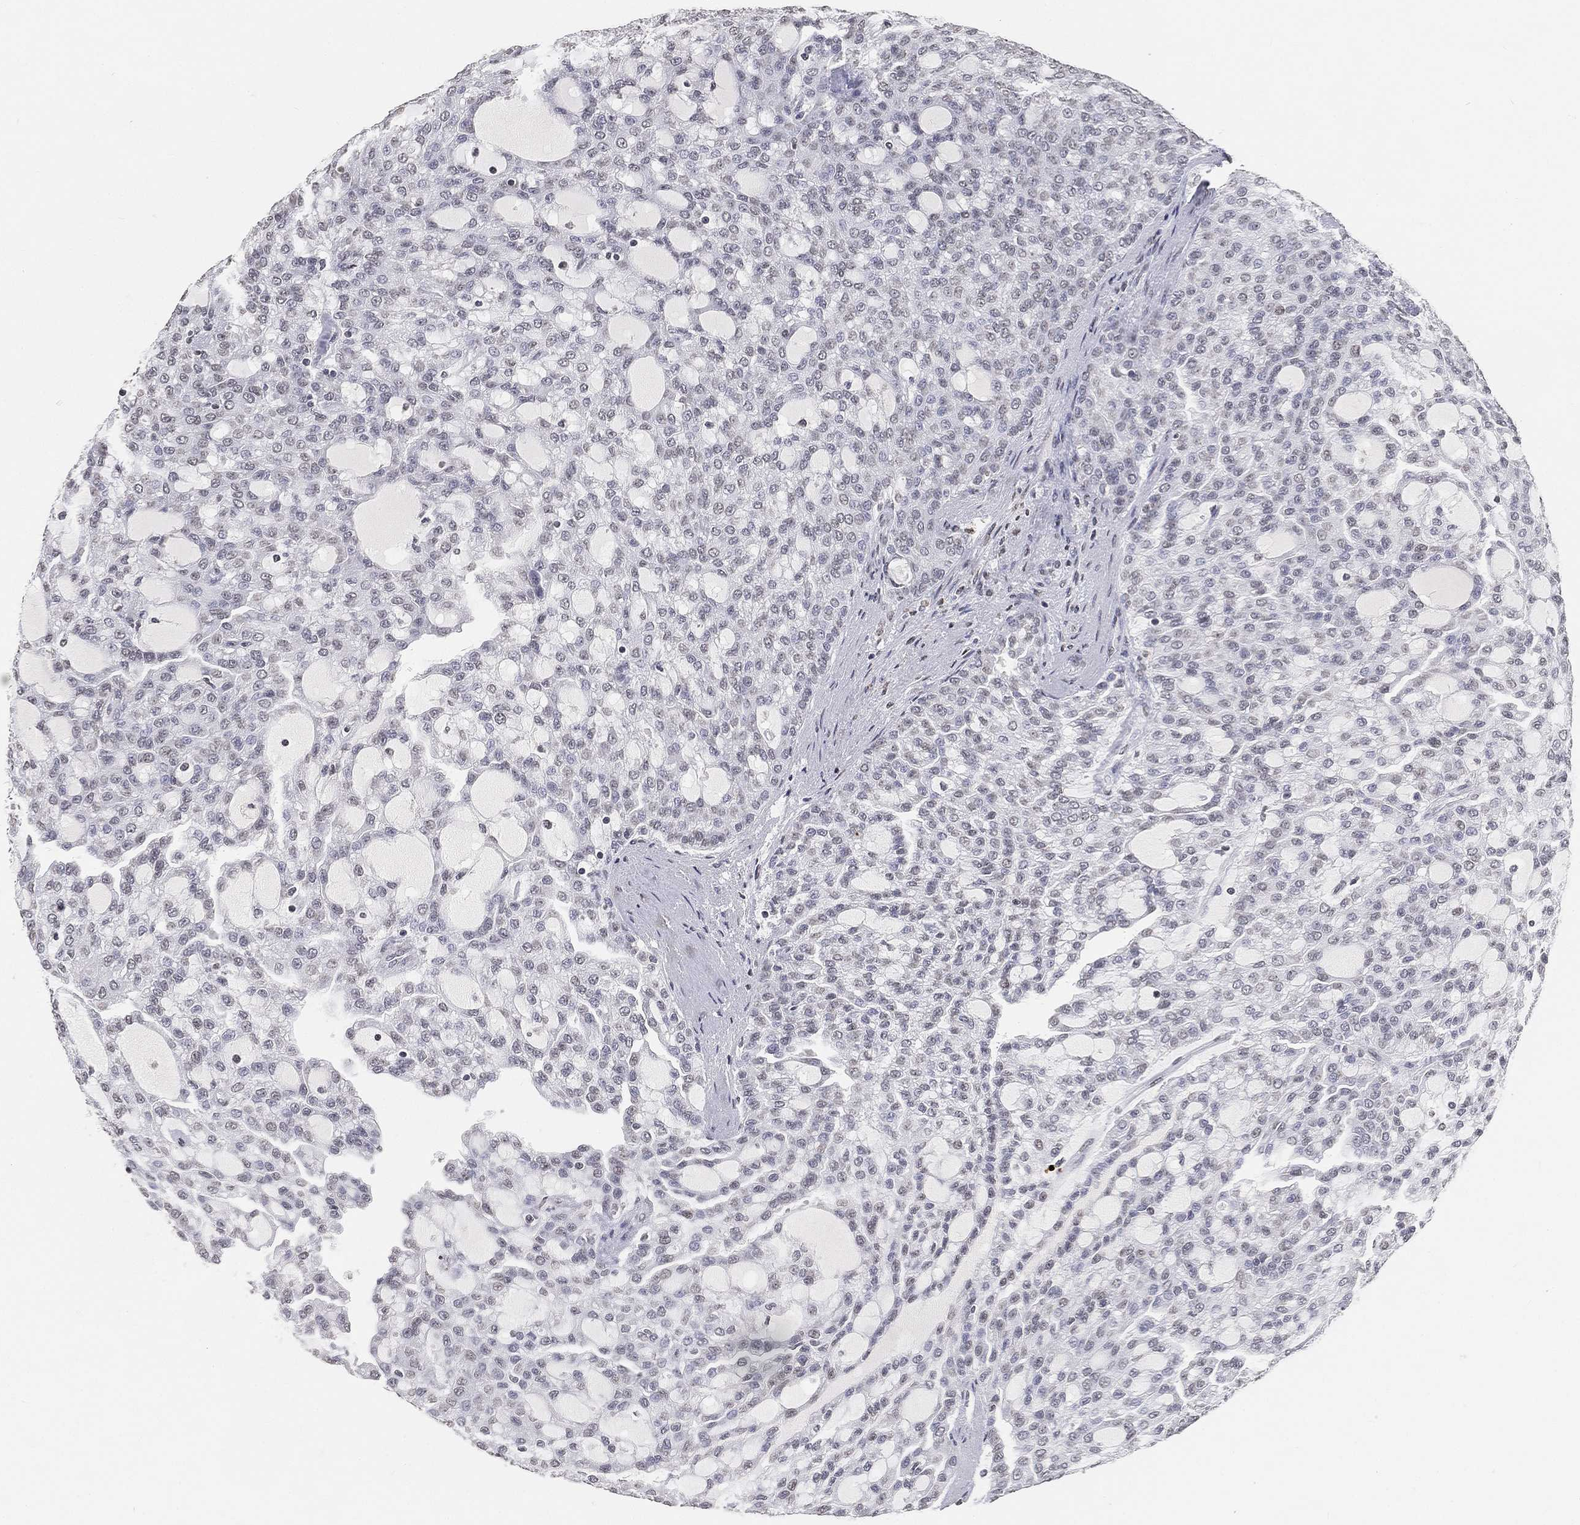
{"staining": {"intensity": "negative", "quantity": "none", "location": "none"}, "tissue": "renal cancer", "cell_type": "Tumor cells", "image_type": "cancer", "snomed": [{"axis": "morphology", "description": "Adenocarcinoma, NOS"}, {"axis": "topography", "description": "Kidney"}], "caption": "Tumor cells show no significant protein staining in renal adenocarcinoma.", "gene": "ARG1", "patient": {"sex": "male", "age": 63}}